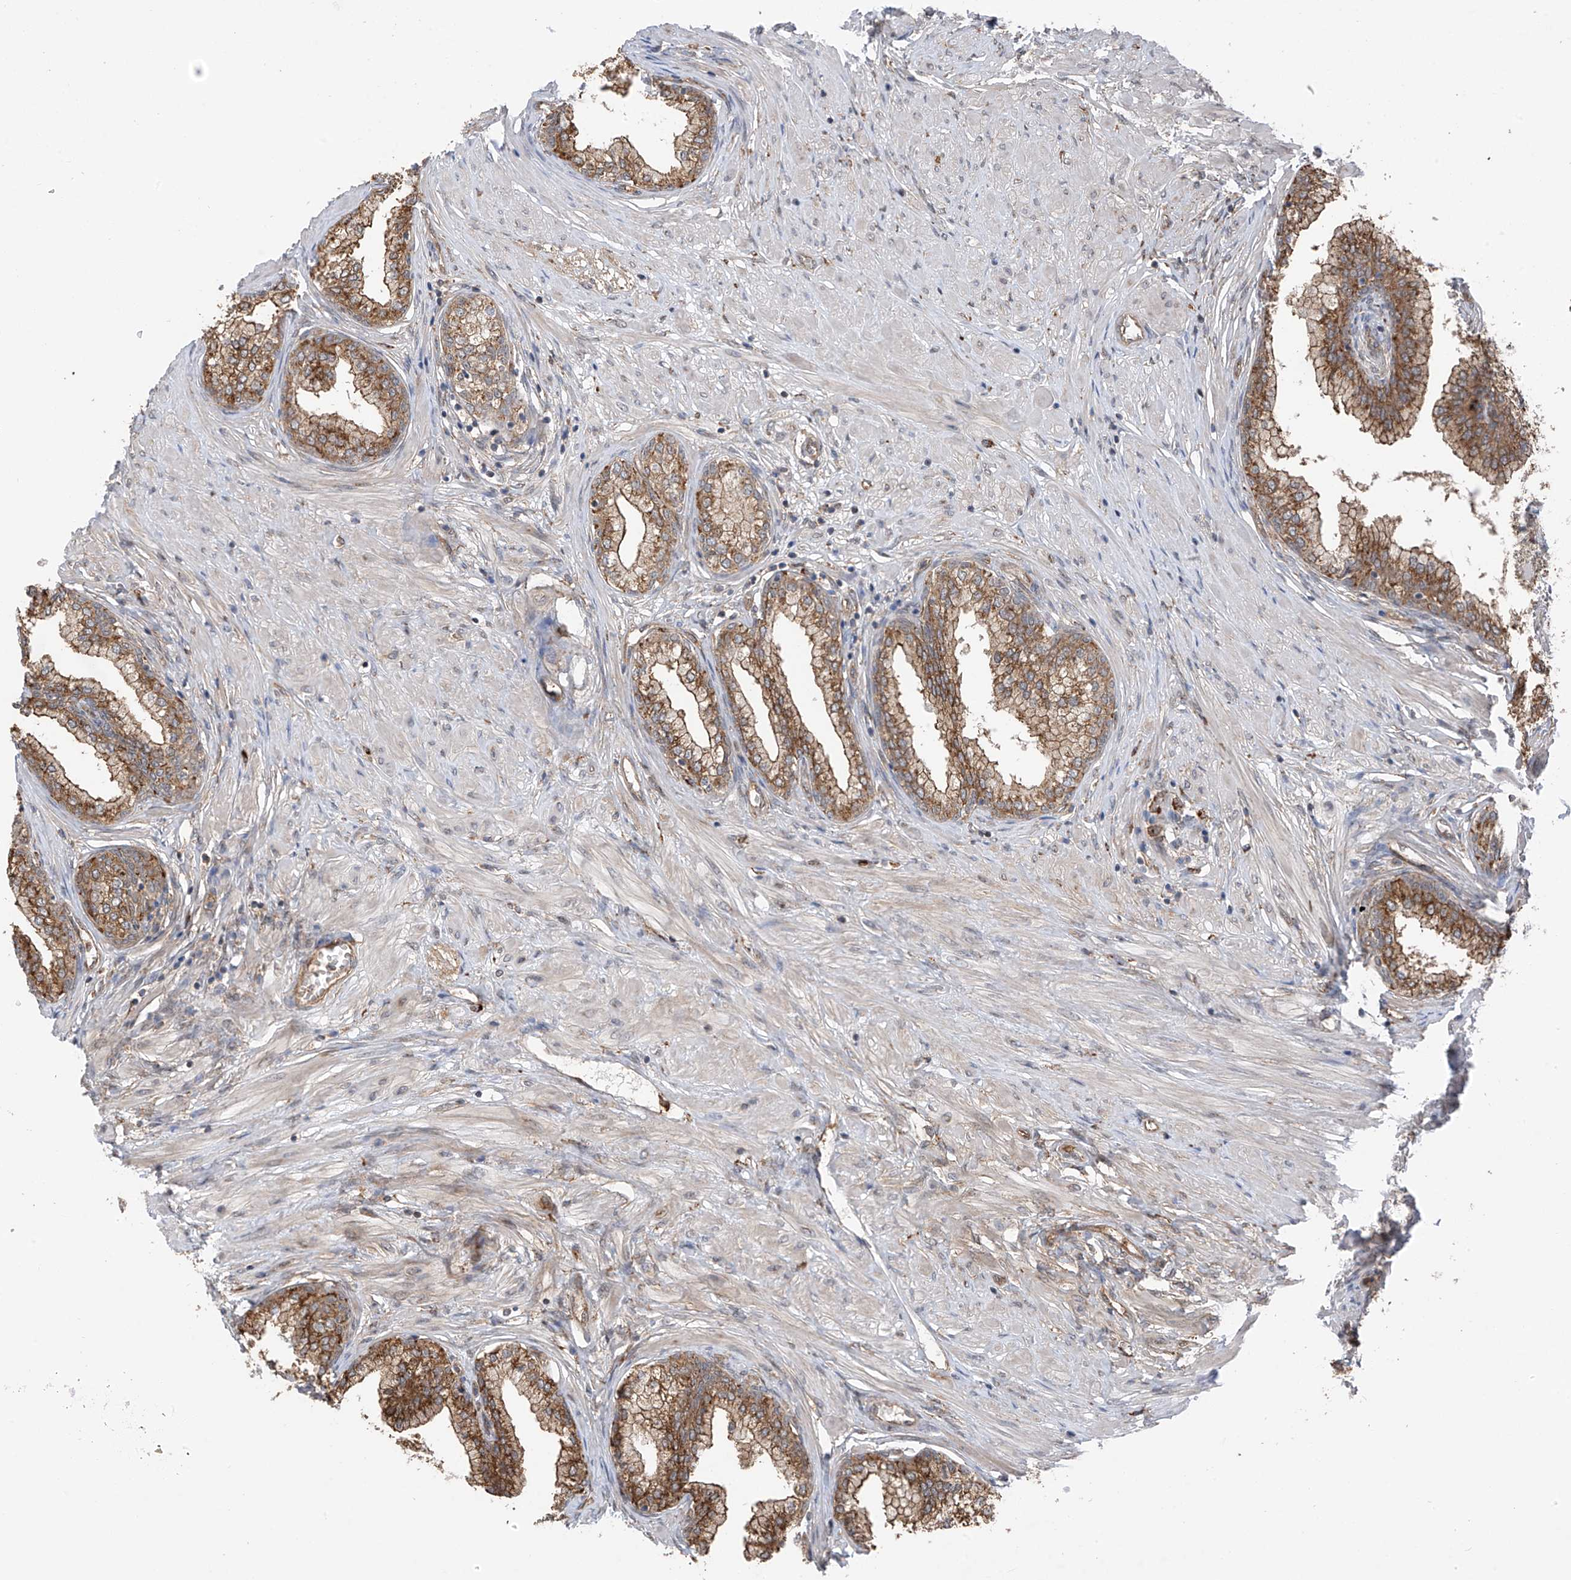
{"staining": {"intensity": "moderate", "quantity": ">75%", "location": "cytoplasmic/membranous"}, "tissue": "prostate", "cell_type": "Glandular cells", "image_type": "normal", "snomed": [{"axis": "morphology", "description": "Normal tissue, NOS"}, {"axis": "morphology", "description": "Urothelial carcinoma, Low grade"}, {"axis": "topography", "description": "Urinary bladder"}, {"axis": "topography", "description": "Prostate"}], "caption": "The micrograph reveals a brown stain indicating the presence of a protein in the cytoplasmic/membranous of glandular cells in prostate.", "gene": "ZNF189", "patient": {"sex": "male", "age": 60}}